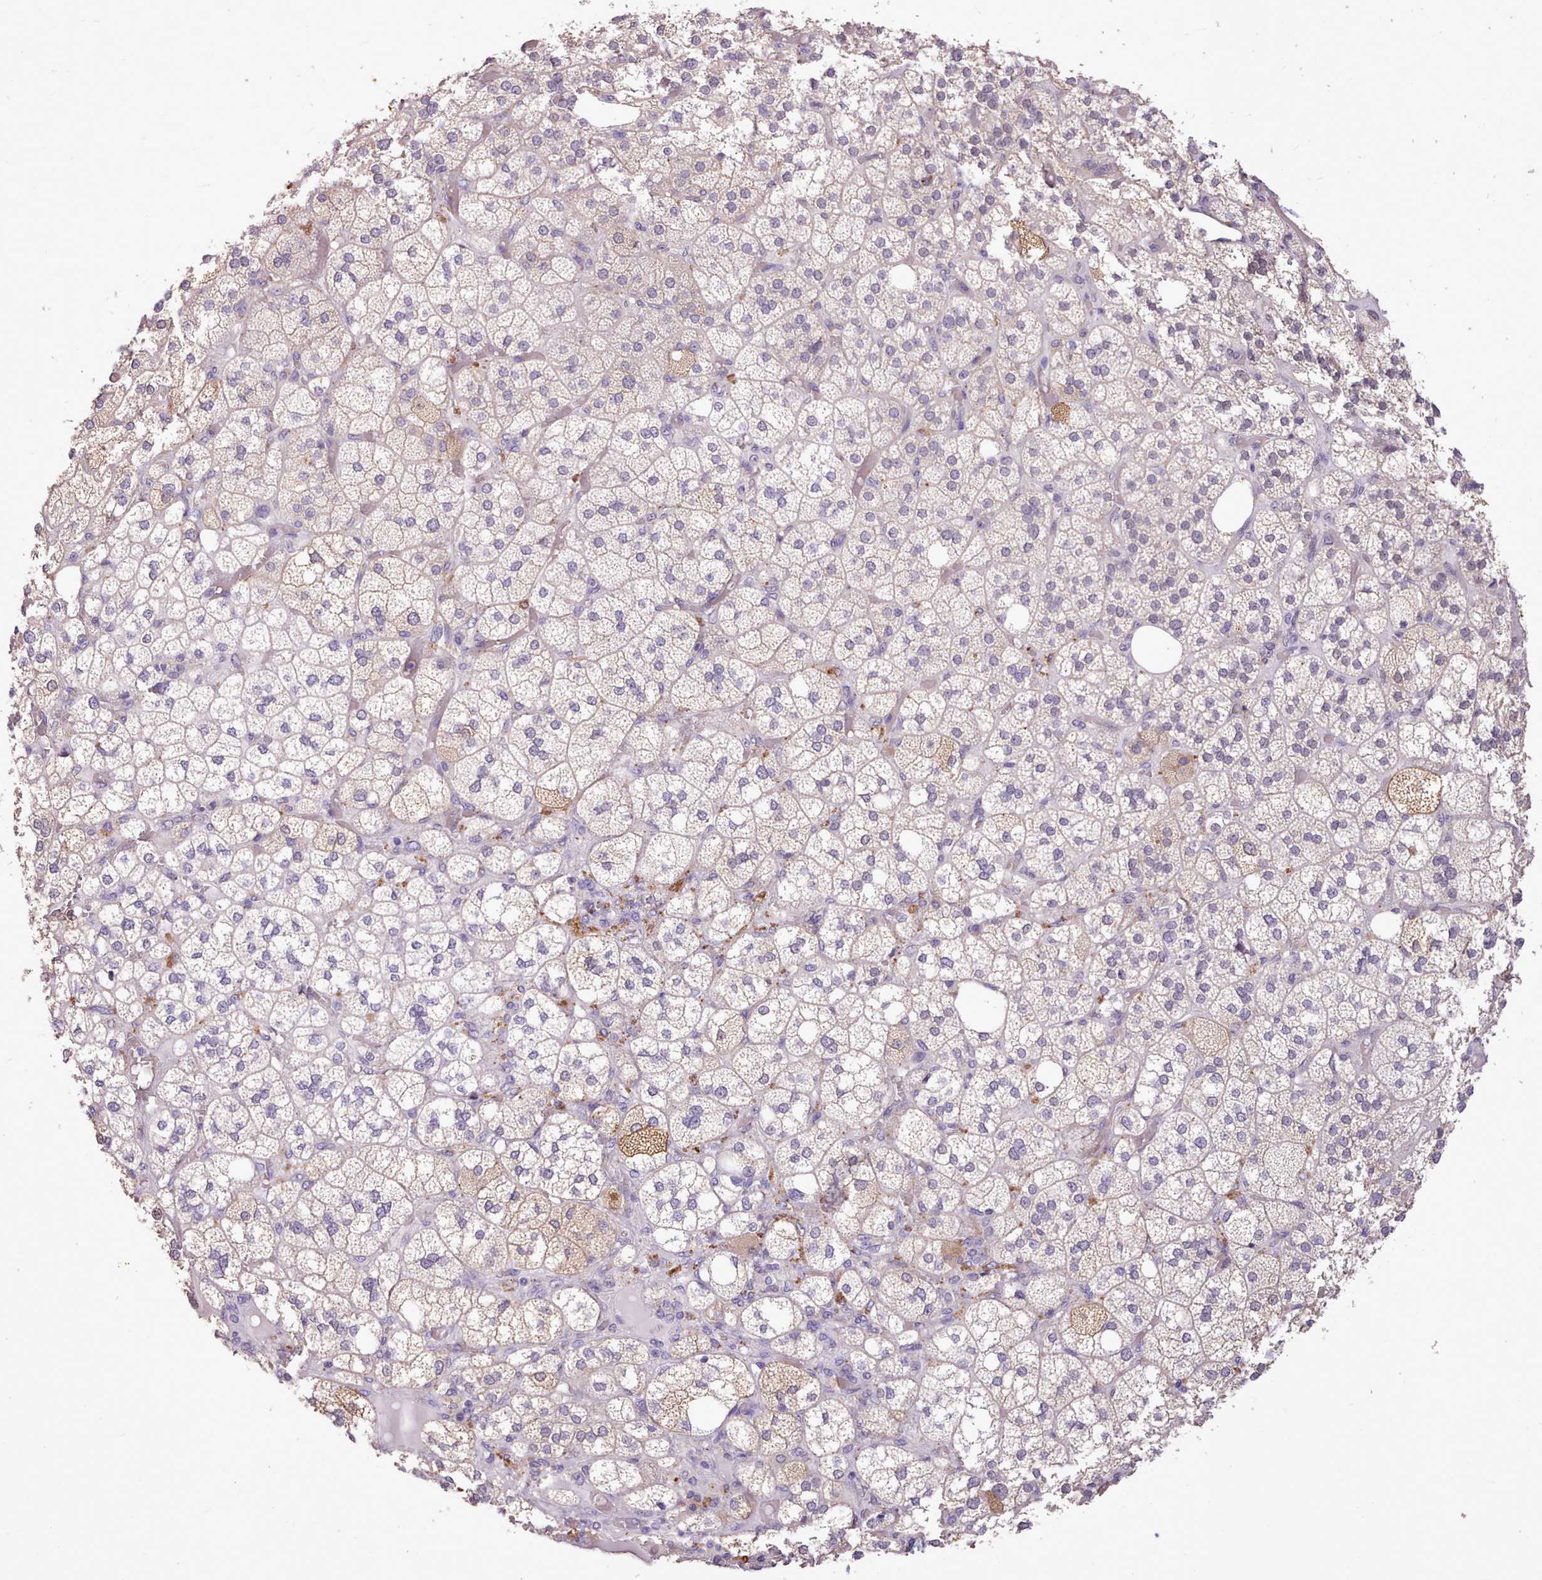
{"staining": {"intensity": "weak", "quantity": "25%-75%", "location": "cytoplasmic/membranous,nuclear"}, "tissue": "adrenal gland", "cell_type": "Glandular cells", "image_type": "normal", "snomed": [{"axis": "morphology", "description": "Normal tissue, NOS"}, {"axis": "topography", "description": "Adrenal gland"}], "caption": "Immunohistochemical staining of normal adrenal gland demonstrates low levels of weak cytoplasmic/membranous,nuclear staining in about 25%-75% of glandular cells. (IHC, brightfield microscopy, high magnification).", "gene": "ZNF607", "patient": {"sex": "male", "age": 61}}